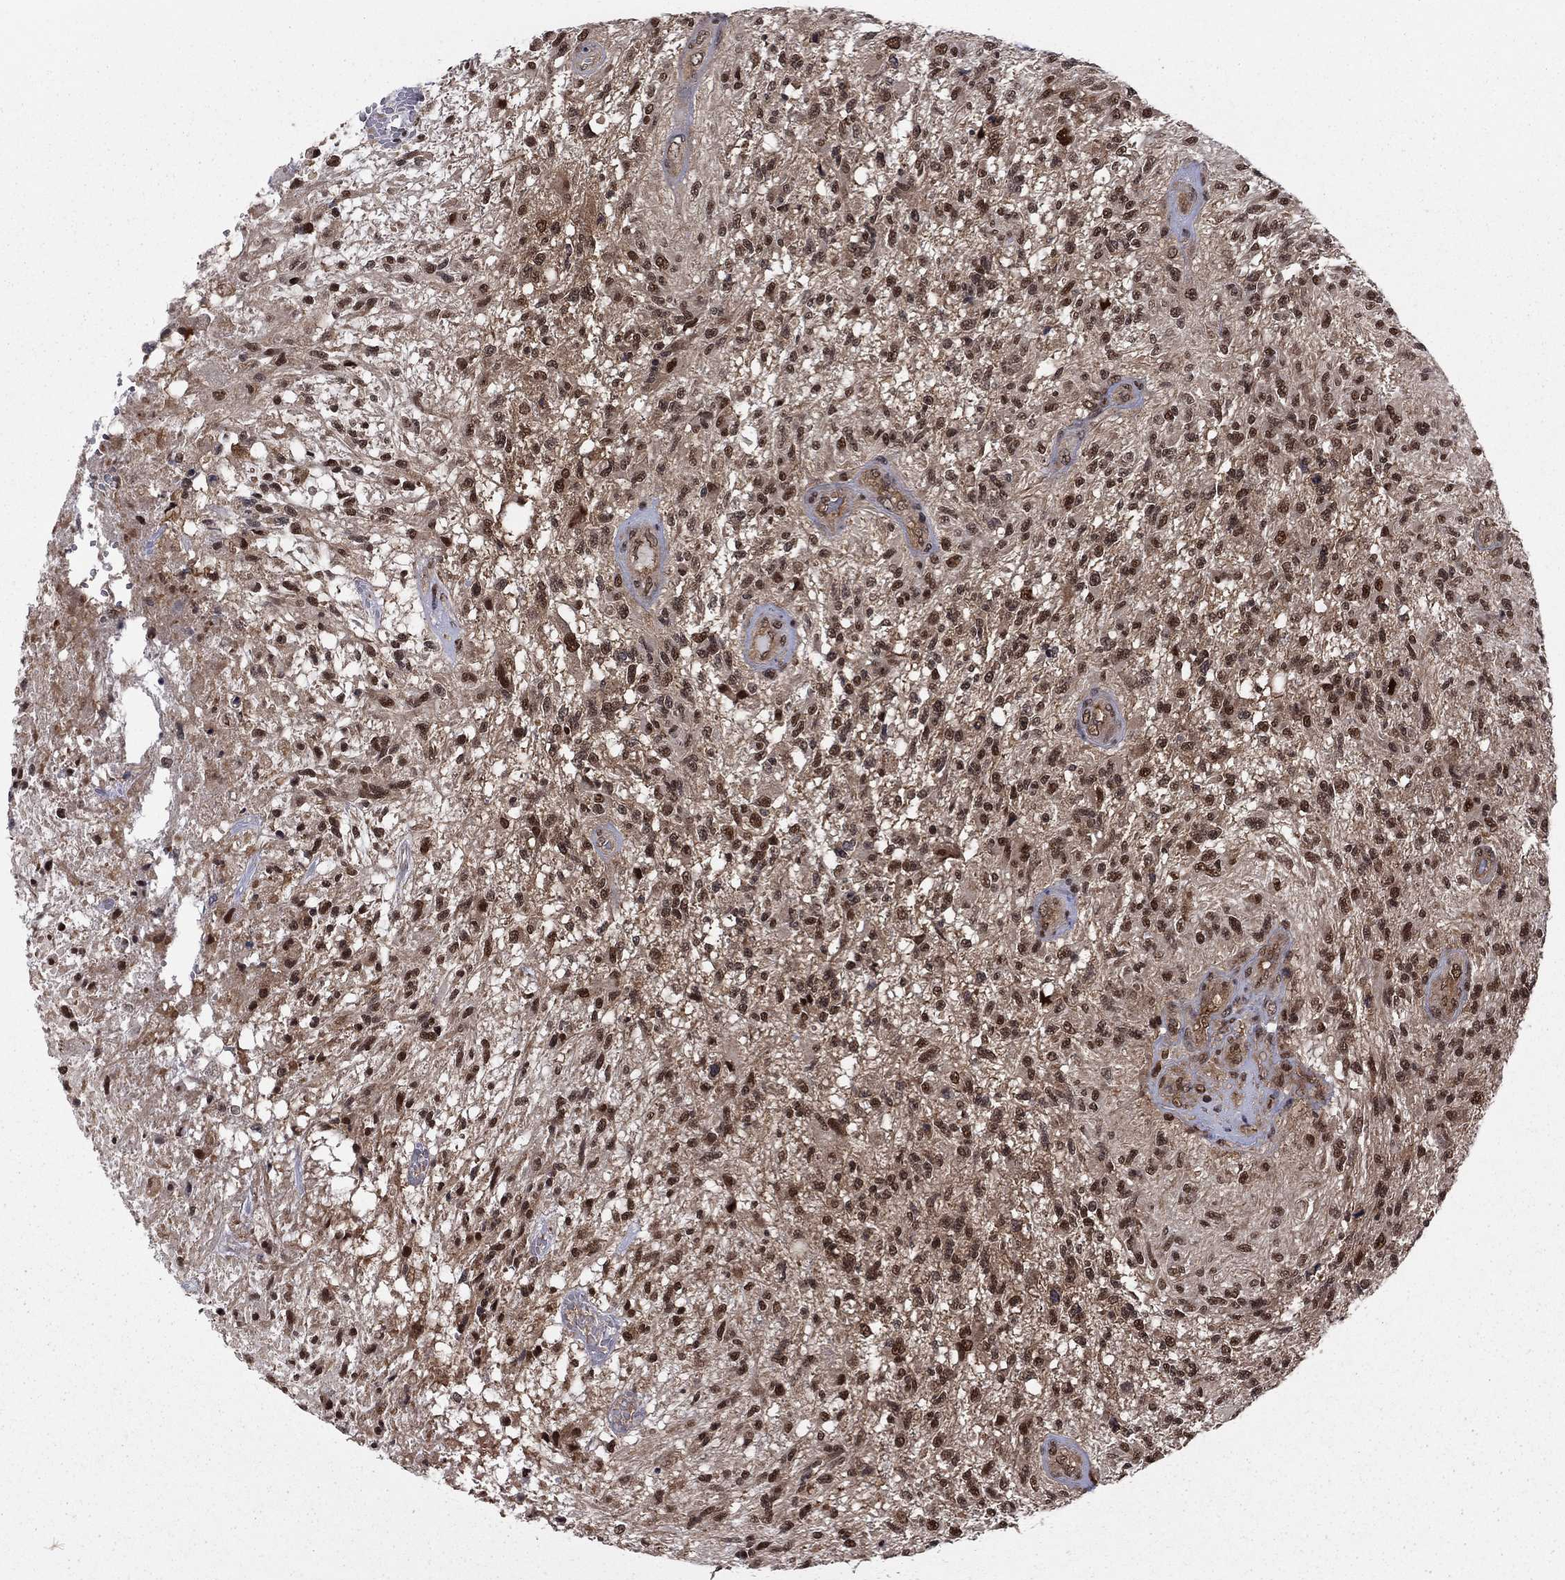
{"staining": {"intensity": "strong", "quantity": ">75%", "location": "nuclear"}, "tissue": "glioma", "cell_type": "Tumor cells", "image_type": "cancer", "snomed": [{"axis": "morphology", "description": "Glioma, malignant, High grade"}, {"axis": "topography", "description": "Brain"}], "caption": "There is high levels of strong nuclear expression in tumor cells of glioma, as demonstrated by immunohistochemical staining (brown color).", "gene": "PSMD2", "patient": {"sex": "male", "age": 56}}